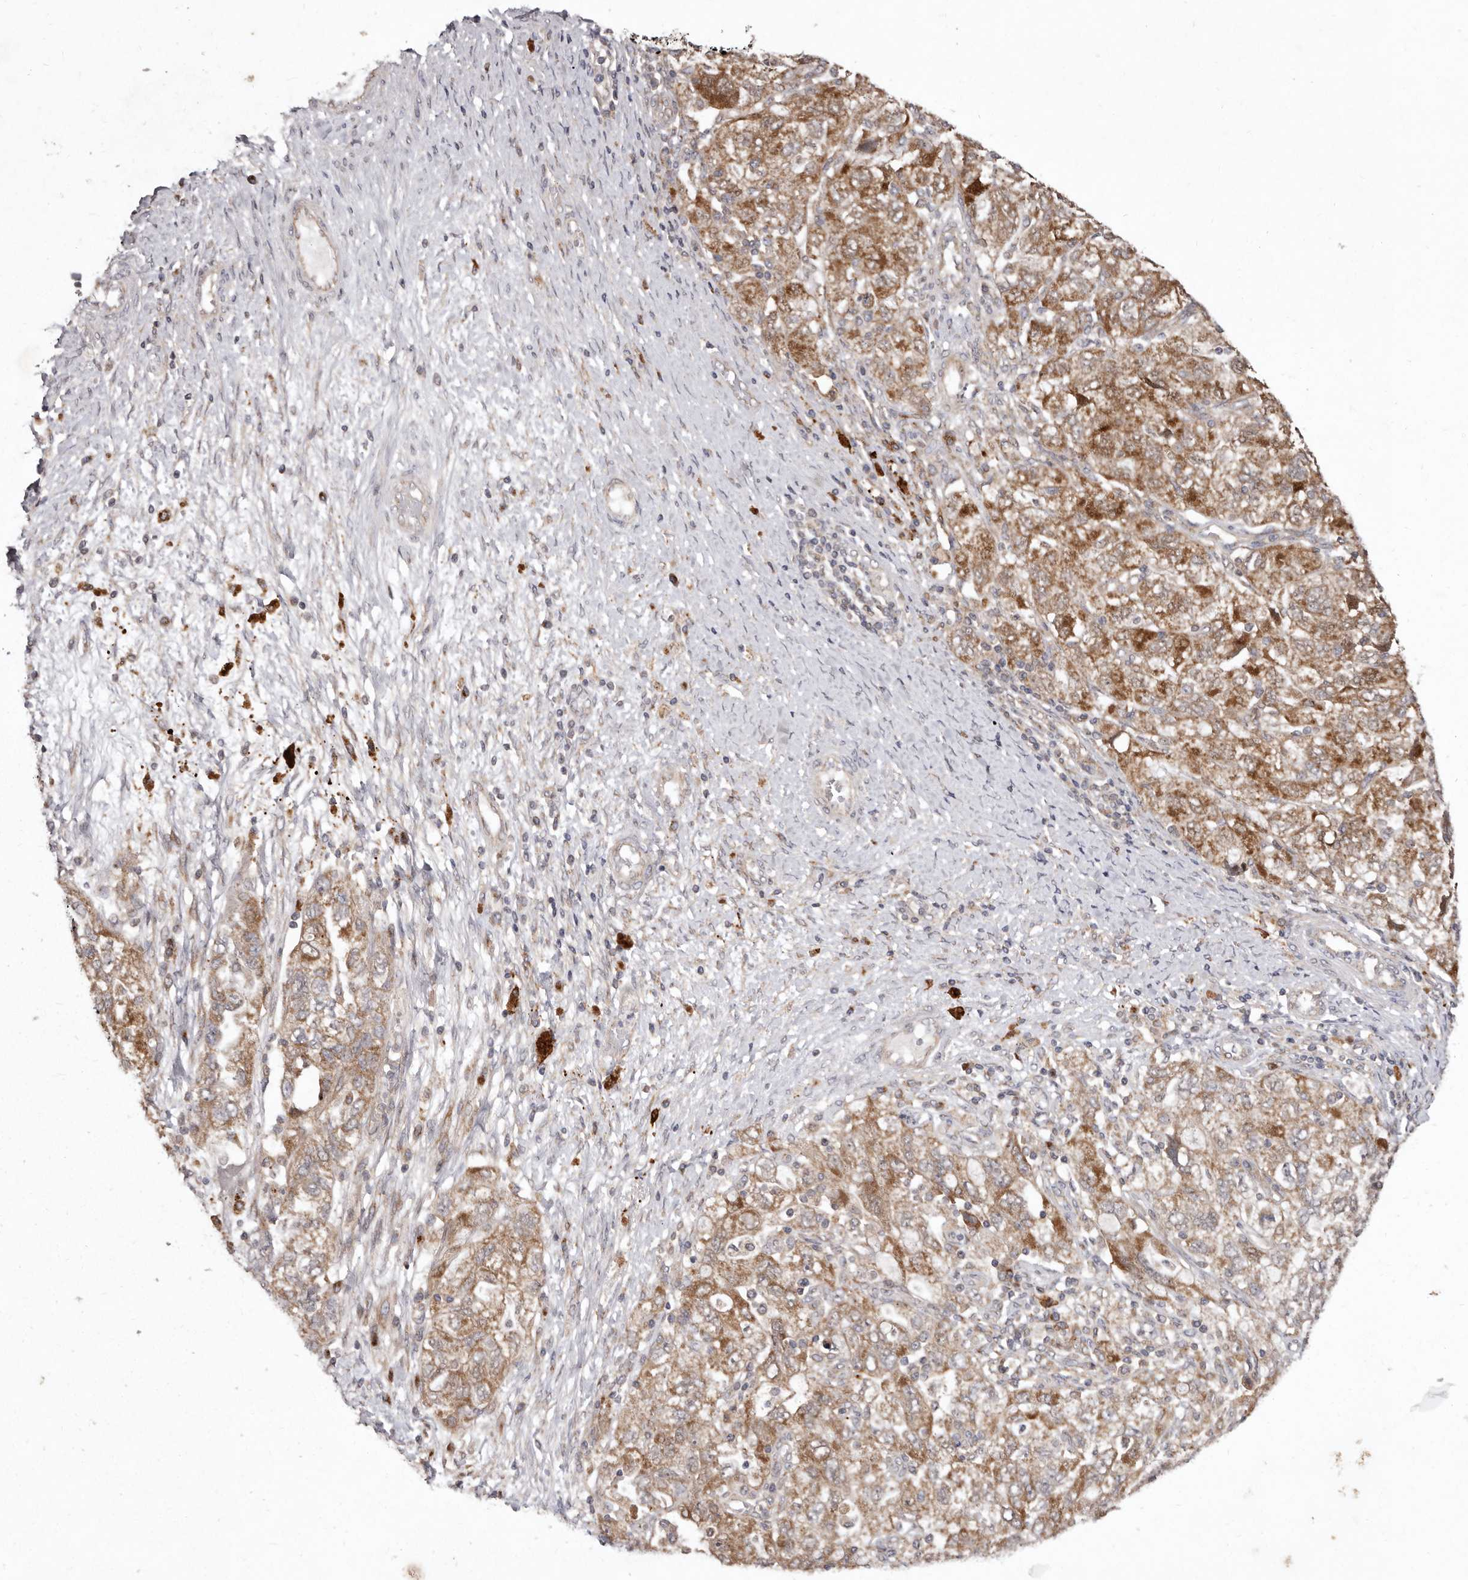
{"staining": {"intensity": "moderate", "quantity": ">75%", "location": "cytoplasmic/membranous"}, "tissue": "ovarian cancer", "cell_type": "Tumor cells", "image_type": "cancer", "snomed": [{"axis": "morphology", "description": "Carcinoma, NOS"}, {"axis": "morphology", "description": "Cystadenocarcinoma, serous, NOS"}, {"axis": "topography", "description": "Ovary"}], "caption": "DAB (3,3'-diaminobenzidine) immunohistochemical staining of human carcinoma (ovarian) reveals moderate cytoplasmic/membranous protein positivity in about >75% of tumor cells.", "gene": "FLAD1", "patient": {"sex": "female", "age": 69}}